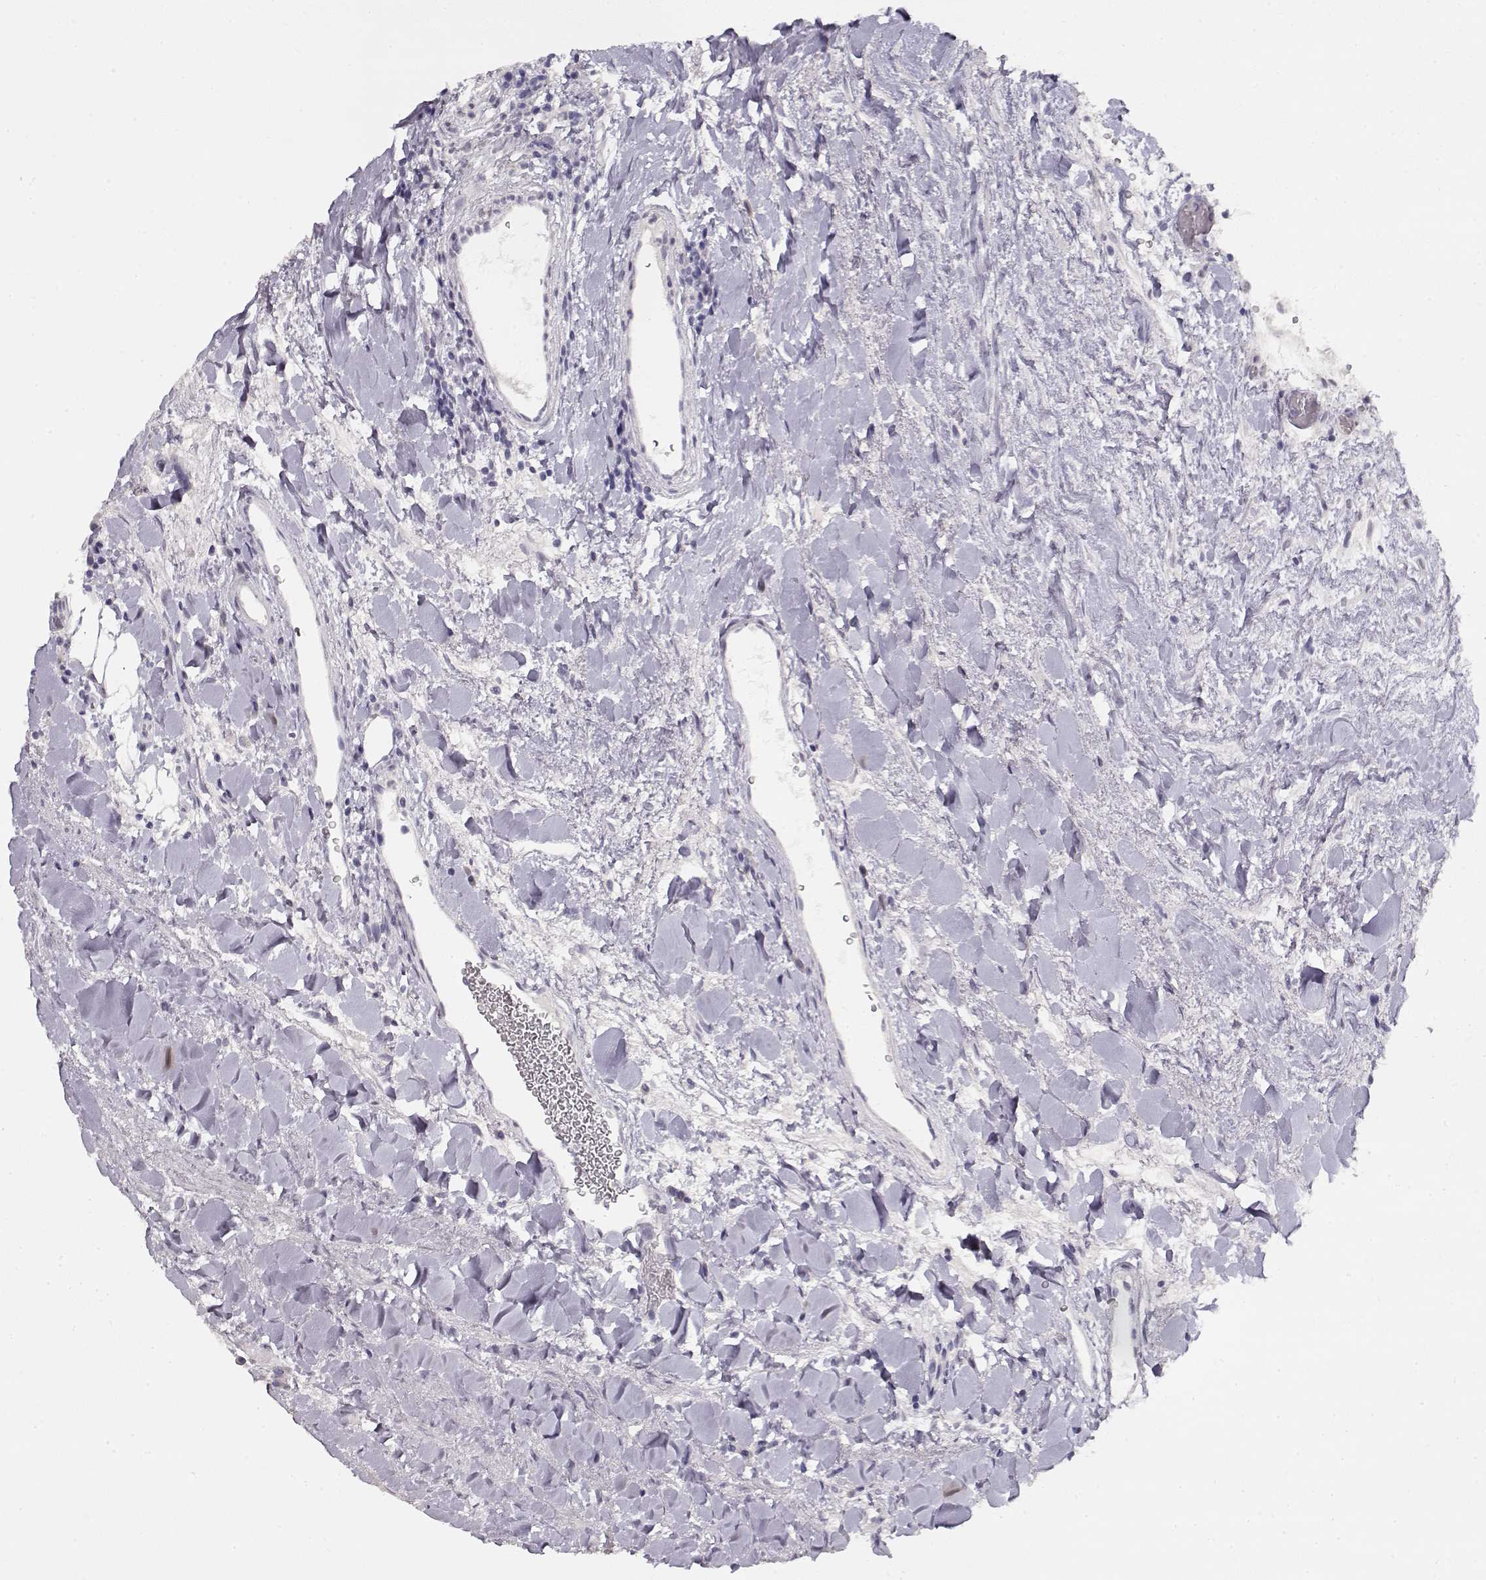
{"staining": {"intensity": "negative", "quantity": "none", "location": "none"}, "tissue": "urothelial cancer", "cell_type": "Tumor cells", "image_type": "cancer", "snomed": [{"axis": "morphology", "description": "Urothelial carcinoma, Low grade"}, {"axis": "topography", "description": "Urinary bladder"}], "caption": "This image is of low-grade urothelial carcinoma stained with IHC to label a protein in brown with the nuclei are counter-stained blue. There is no staining in tumor cells.", "gene": "TPH2", "patient": {"sex": "male", "age": 78}}